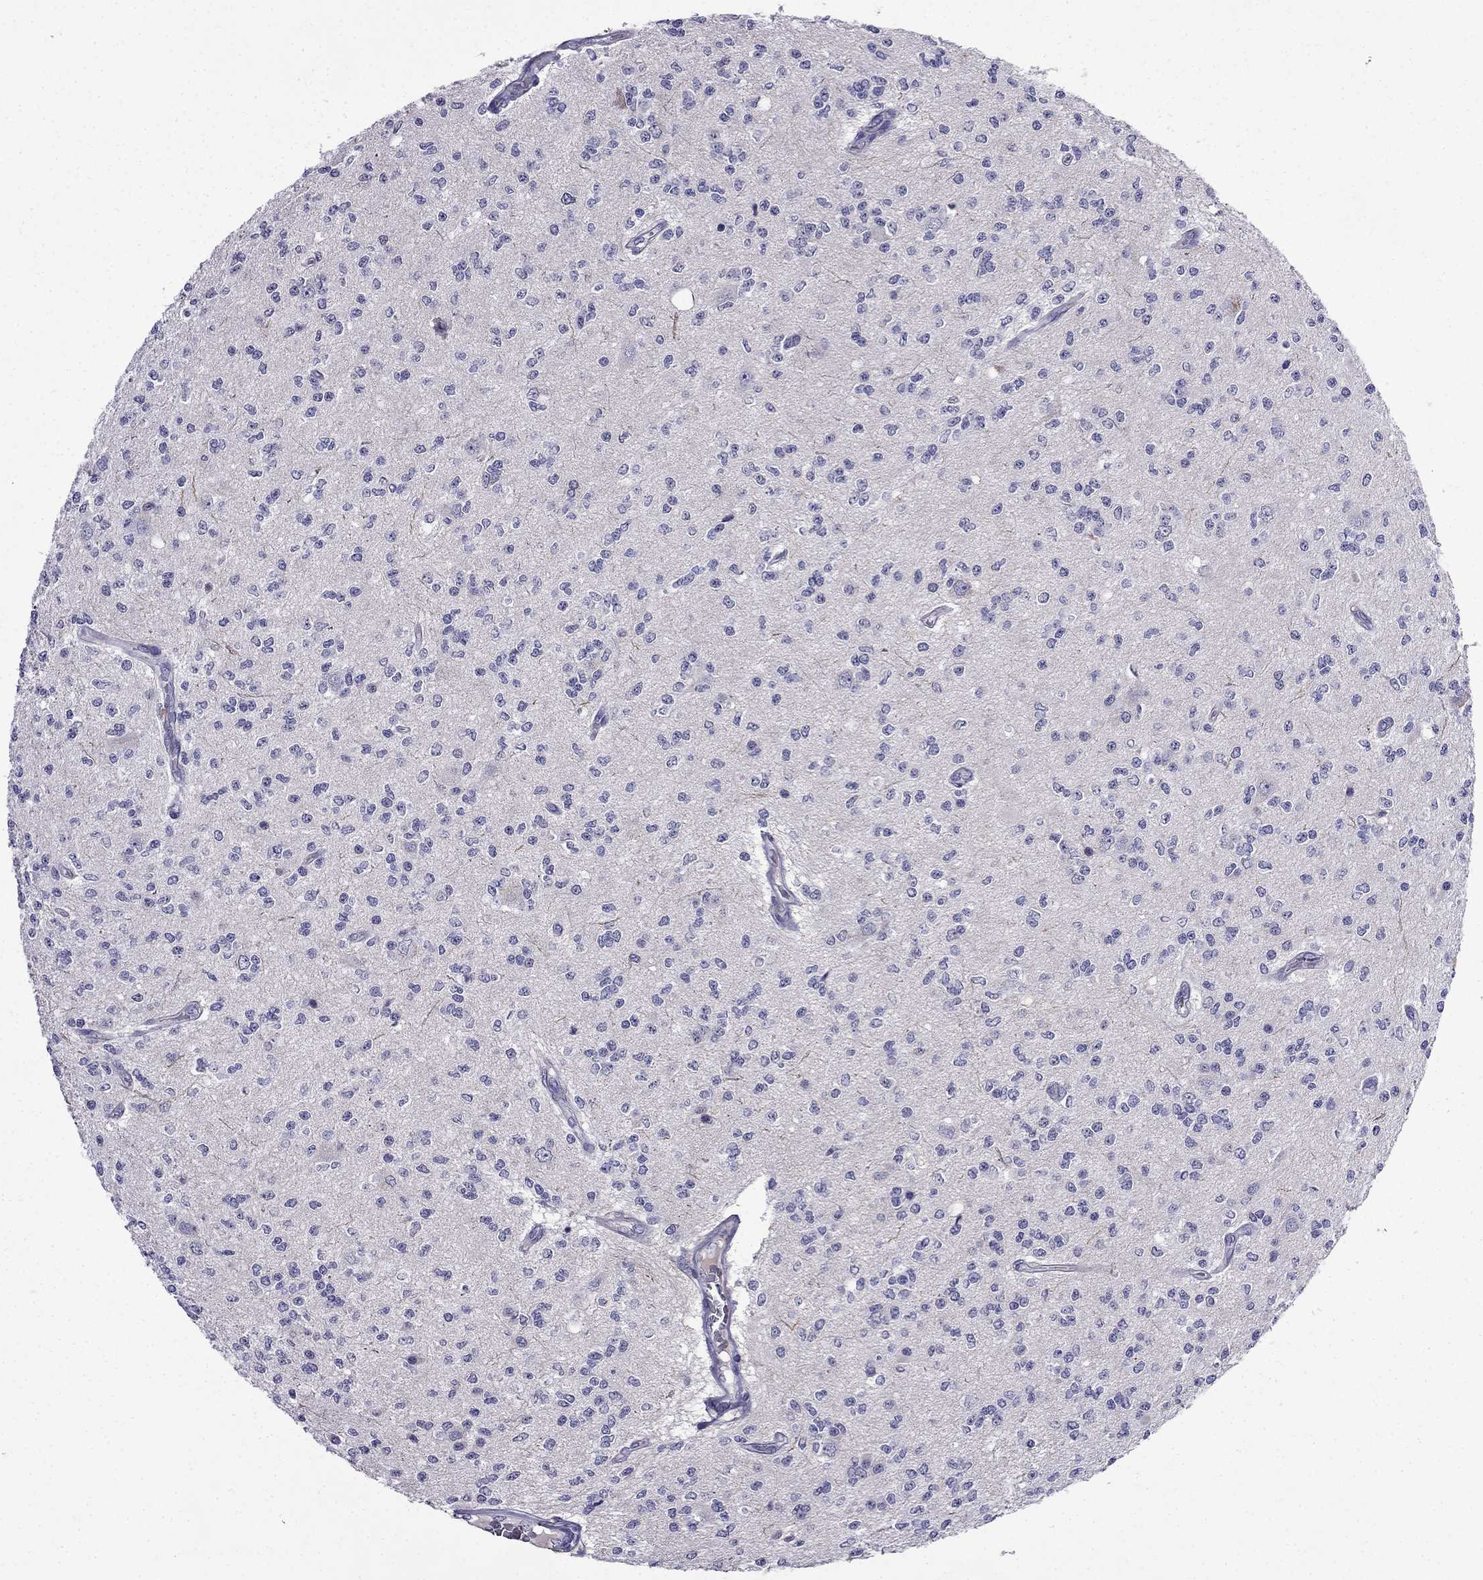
{"staining": {"intensity": "negative", "quantity": "none", "location": "none"}, "tissue": "glioma", "cell_type": "Tumor cells", "image_type": "cancer", "snomed": [{"axis": "morphology", "description": "Glioma, malignant, Low grade"}, {"axis": "topography", "description": "Brain"}], "caption": "IHC photomicrograph of neoplastic tissue: human malignant glioma (low-grade) stained with DAB demonstrates no significant protein staining in tumor cells.", "gene": "PI16", "patient": {"sex": "male", "age": 67}}